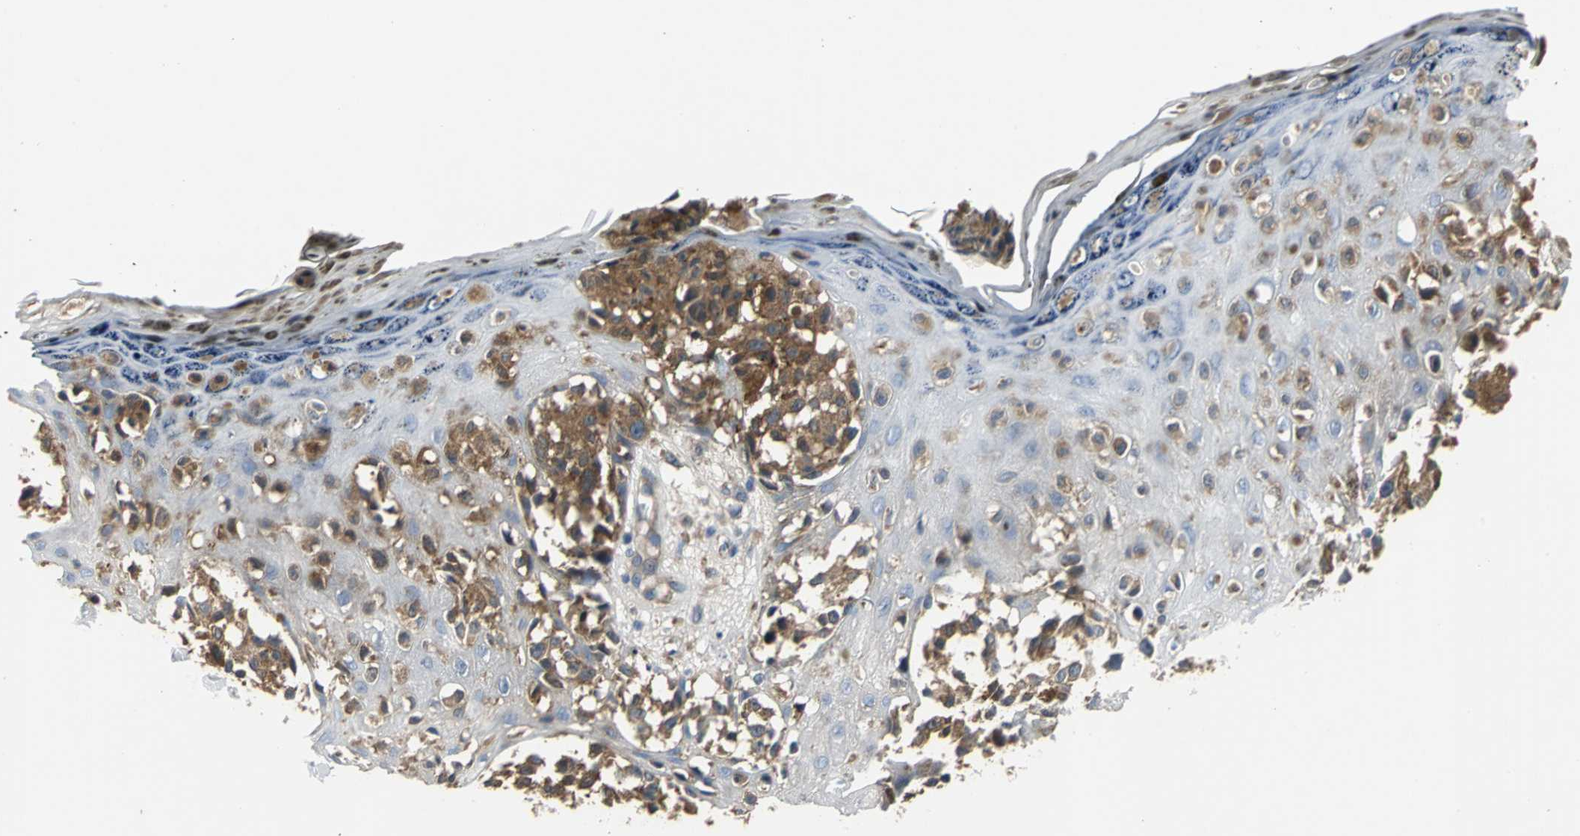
{"staining": {"intensity": "strong", "quantity": ">75%", "location": "cytoplasmic/membranous"}, "tissue": "melanoma", "cell_type": "Tumor cells", "image_type": "cancer", "snomed": [{"axis": "morphology", "description": "Malignant melanoma, NOS"}, {"axis": "topography", "description": "Skin"}], "caption": "The immunohistochemical stain labels strong cytoplasmic/membranous expression in tumor cells of malignant melanoma tissue.", "gene": "CHRNB1", "patient": {"sex": "female", "age": 38}}